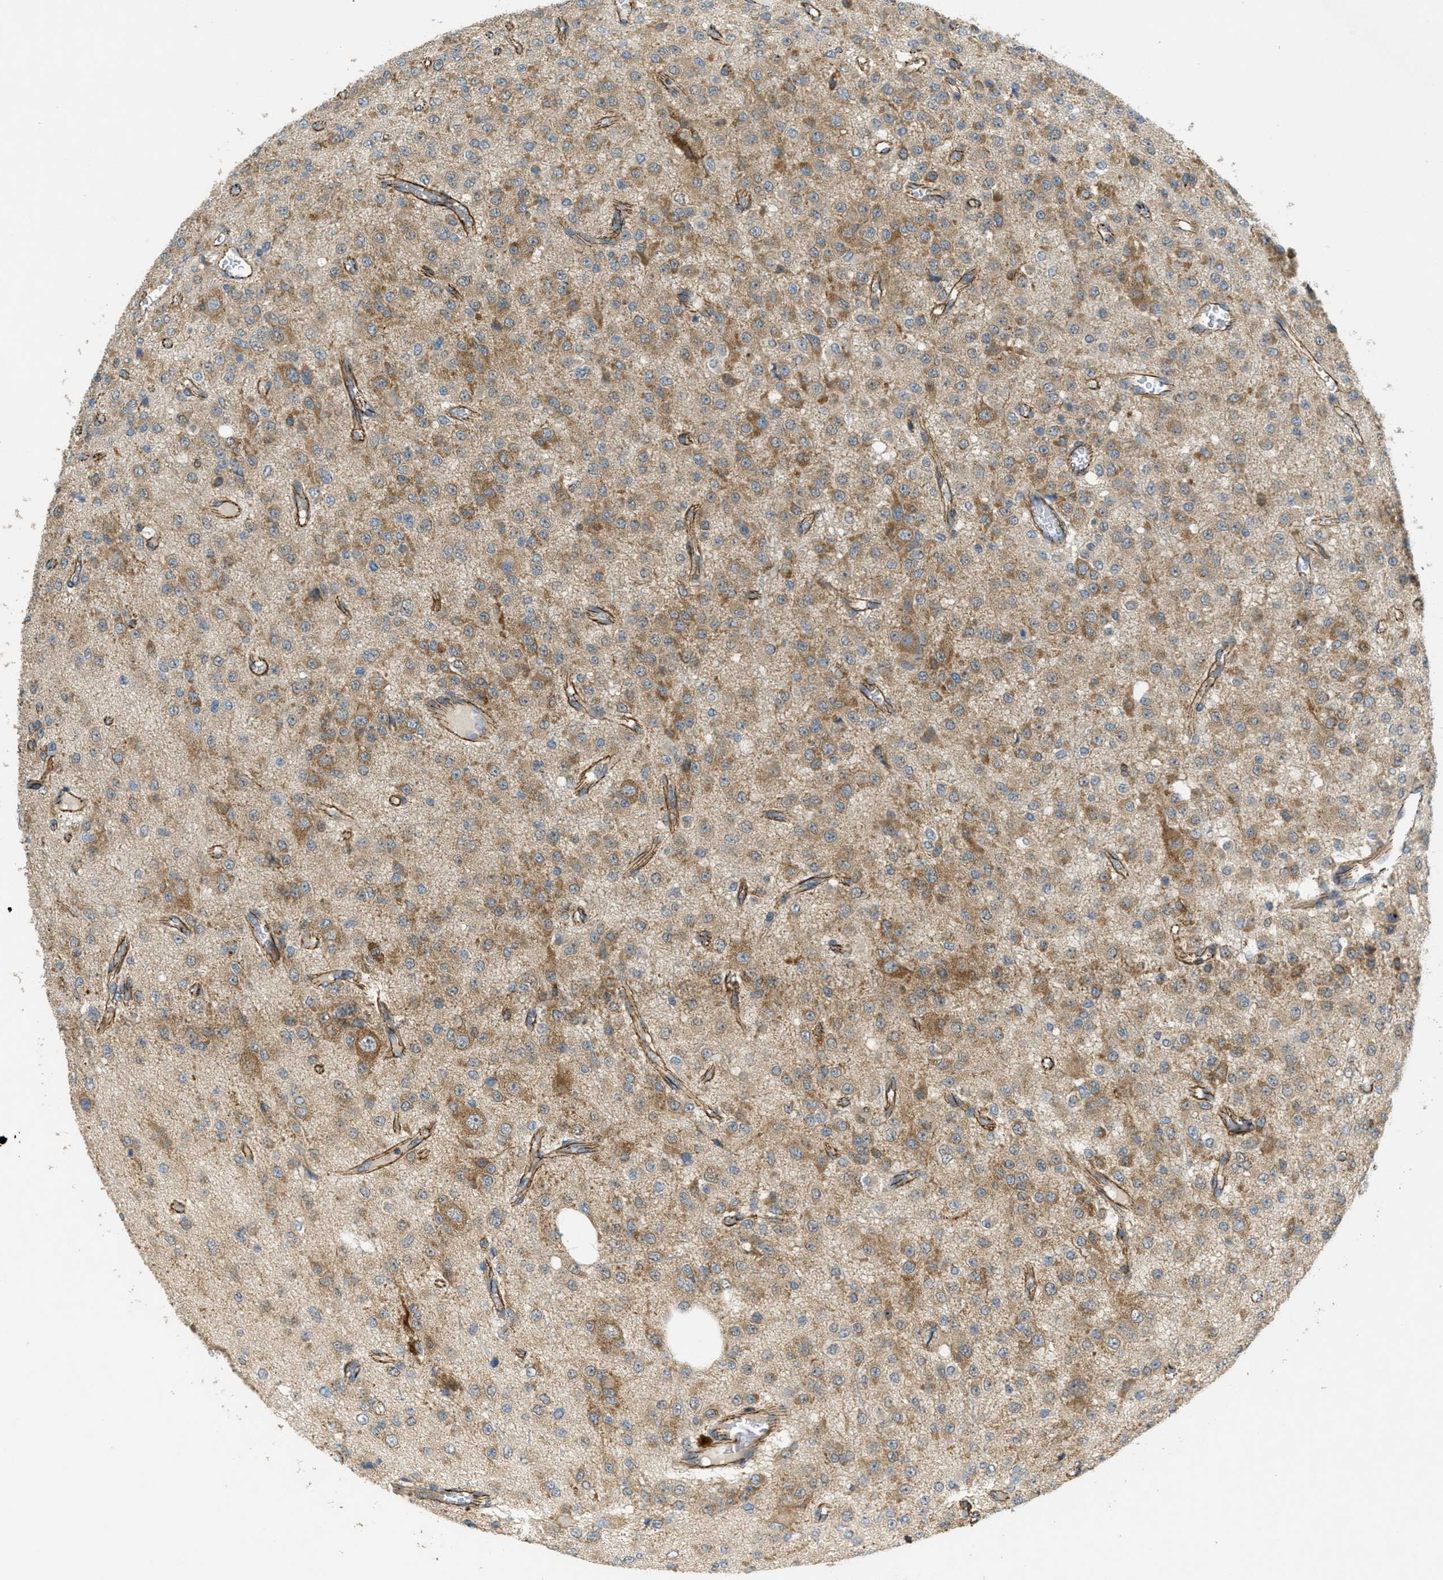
{"staining": {"intensity": "moderate", "quantity": "25%-75%", "location": "cytoplasmic/membranous"}, "tissue": "glioma", "cell_type": "Tumor cells", "image_type": "cancer", "snomed": [{"axis": "morphology", "description": "Glioma, malignant, Low grade"}, {"axis": "topography", "description": "Brain"}], "caption": "A medium amount of moderate cytoplasmic/membranous positivity is appreciated in approximately 25%-75% of tumor cells in glioma tissue.", "gene": "JCAD", "patient": {"sex": "male", "age": 38}}